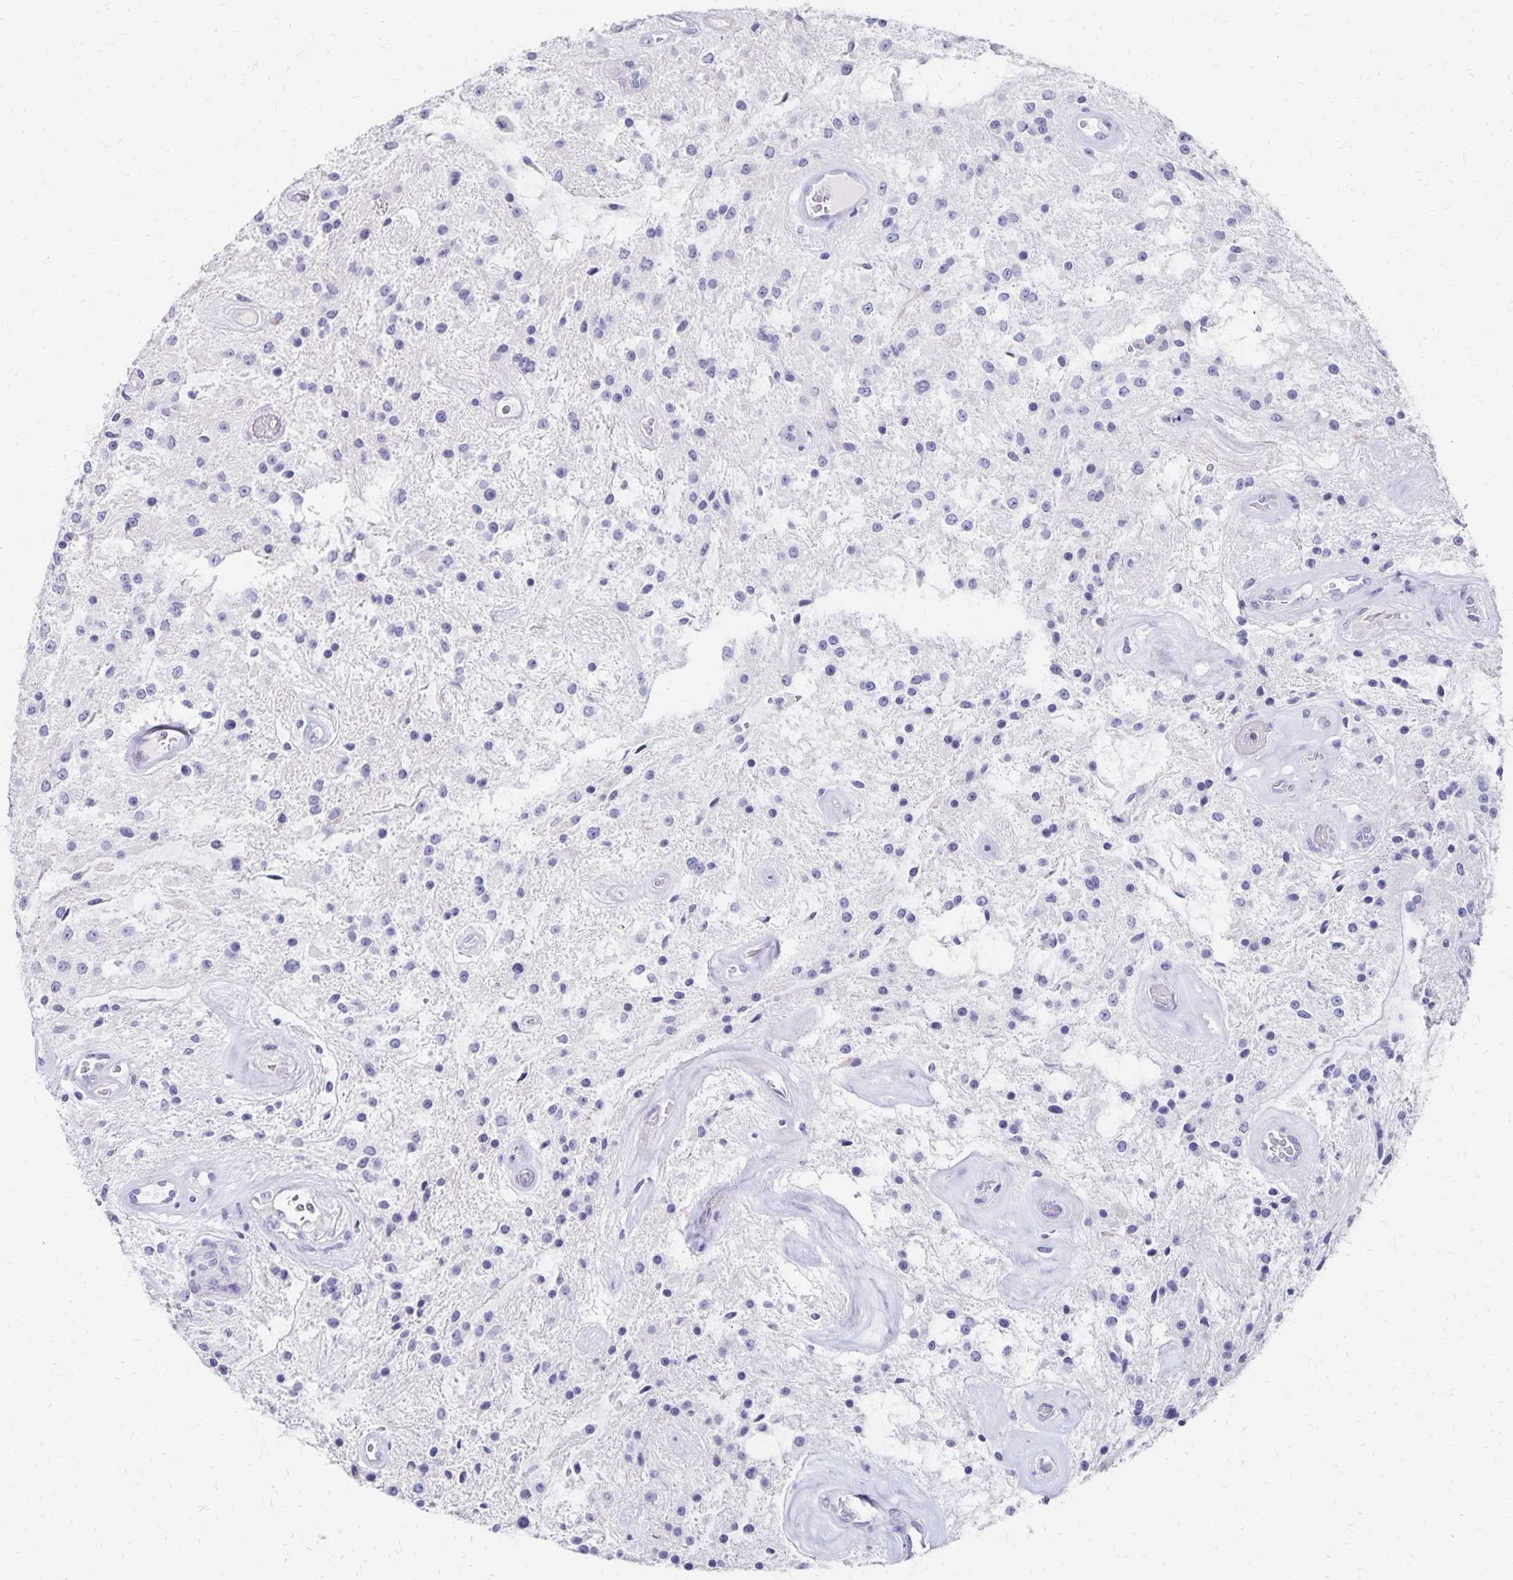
{"staining": {"intensity": "negative", "quantity": "none", "location": "none"}, "tissue": "glioma", "cell_type": "Tumor cells", "image_type": "cancer", "snomed": [{"axis": "morphology", "description": "Glioma, malignant, Low grade"}, {"axis": "topography", "description": "Cerebellum"}], "caption": "IHC photomicrograph of malignant glioma (low-grade) stained for a protein (brown), which reveals no expression in tumor cells.", "gene": "DYNLT4", "patient": {"sex": "female", "age": 14}}